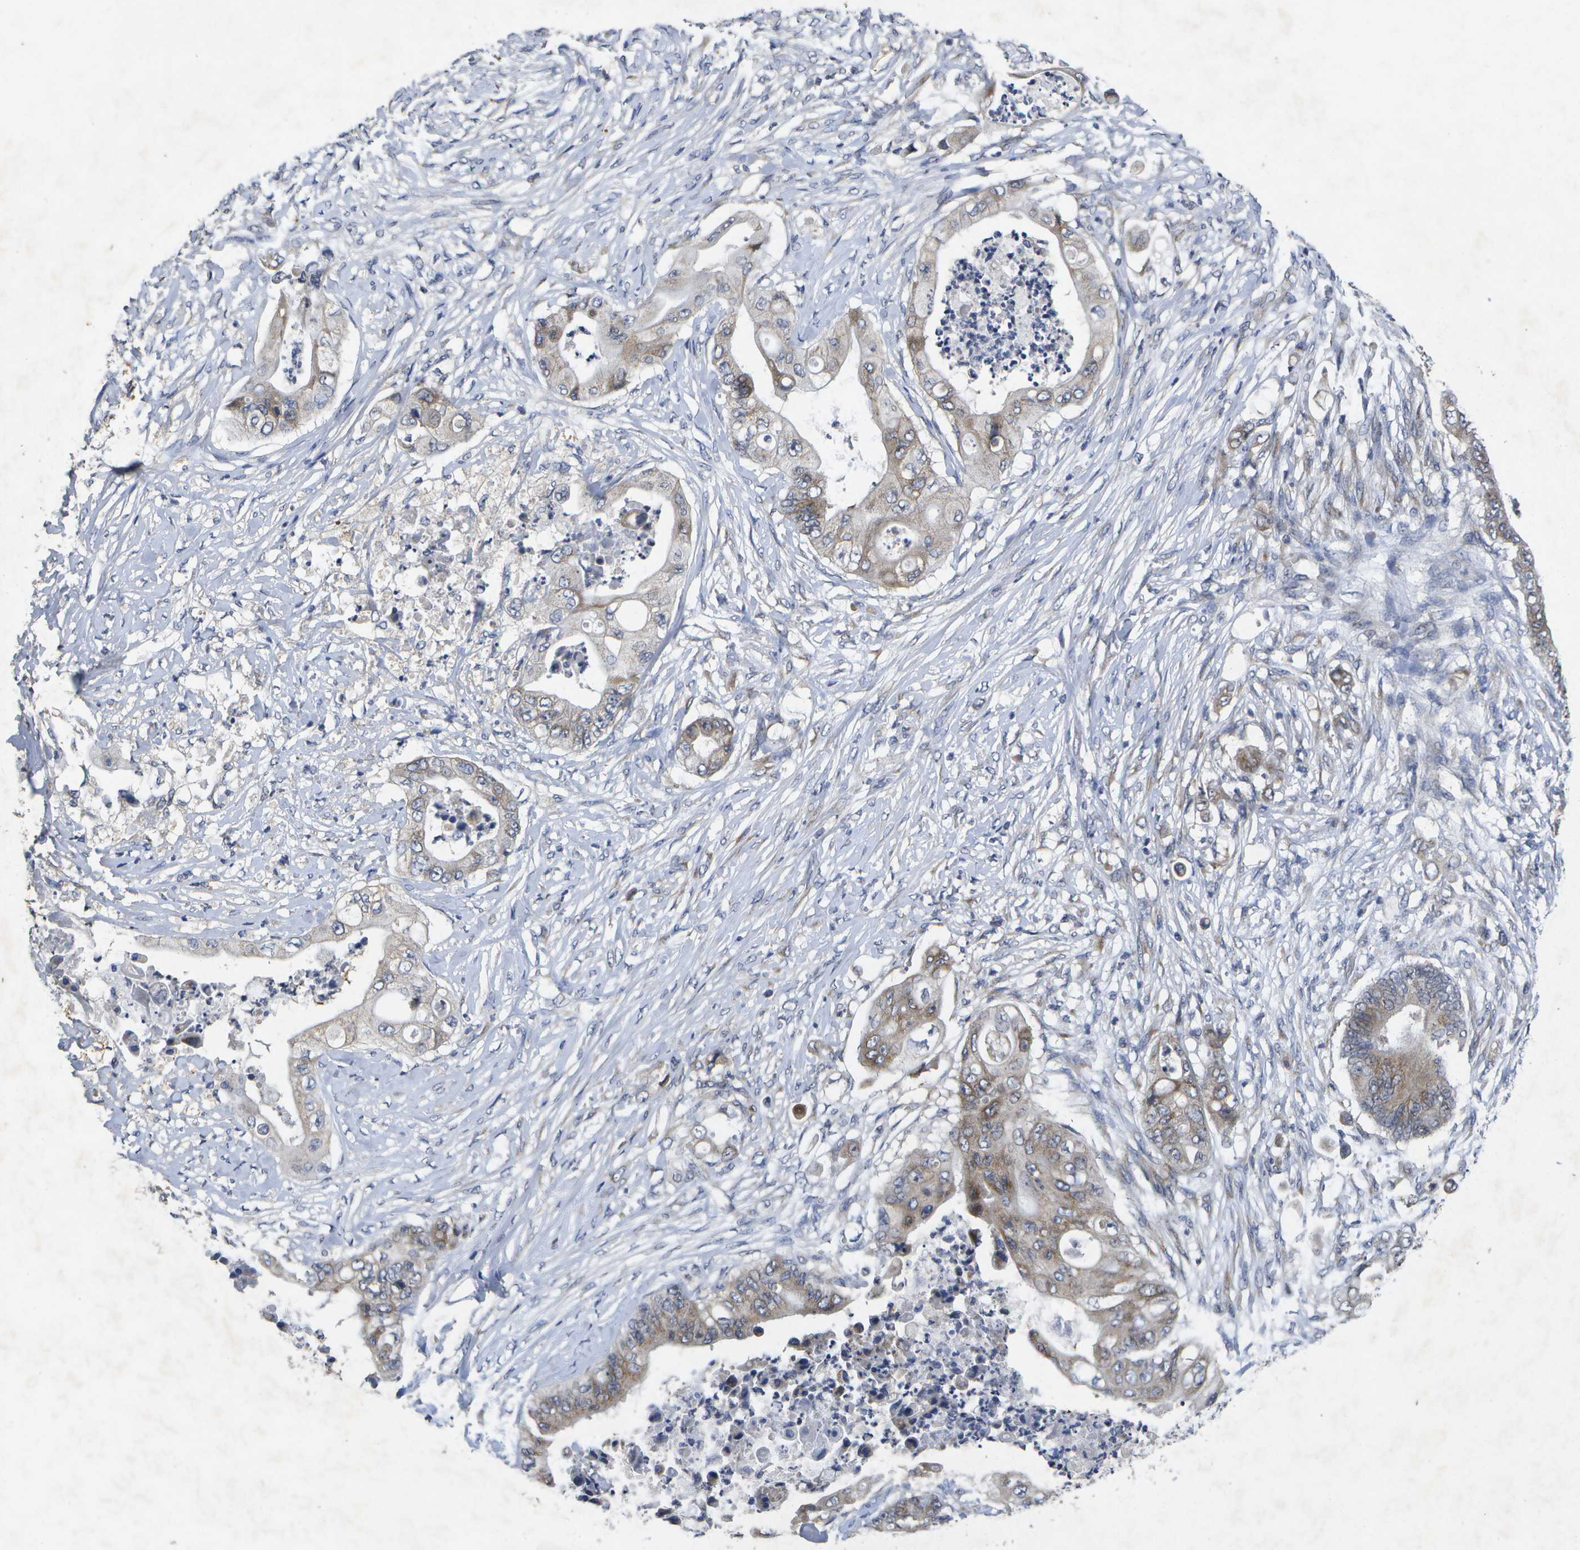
{"staining": {"intensity": "weak", "quantity": "<25%", "location": "cytoplasmic/membranous"}, "tissue": "stomach cancer", "cell_type": "Tumor cells", "image_type": "cancer", "snomed": [{"axis": "morphology", "description": "Adenocarcinoma, NOS"}, {"axis": "topography", "description": "Stomach"}], "caption": "This micrograph is of adenocarcinoma (stomach) stained with immunohistochemistry to label a protein in brown with the nuclei are counter-stained blue. There is no staining in tumor cells. (Stains: DAB immunohistochemistry with hematoxylin counter stain, Microscopy: brightfield microscopy at high magnification).", "gene": "KDELR1", "patient": {"sex": "female", "age": 73}}